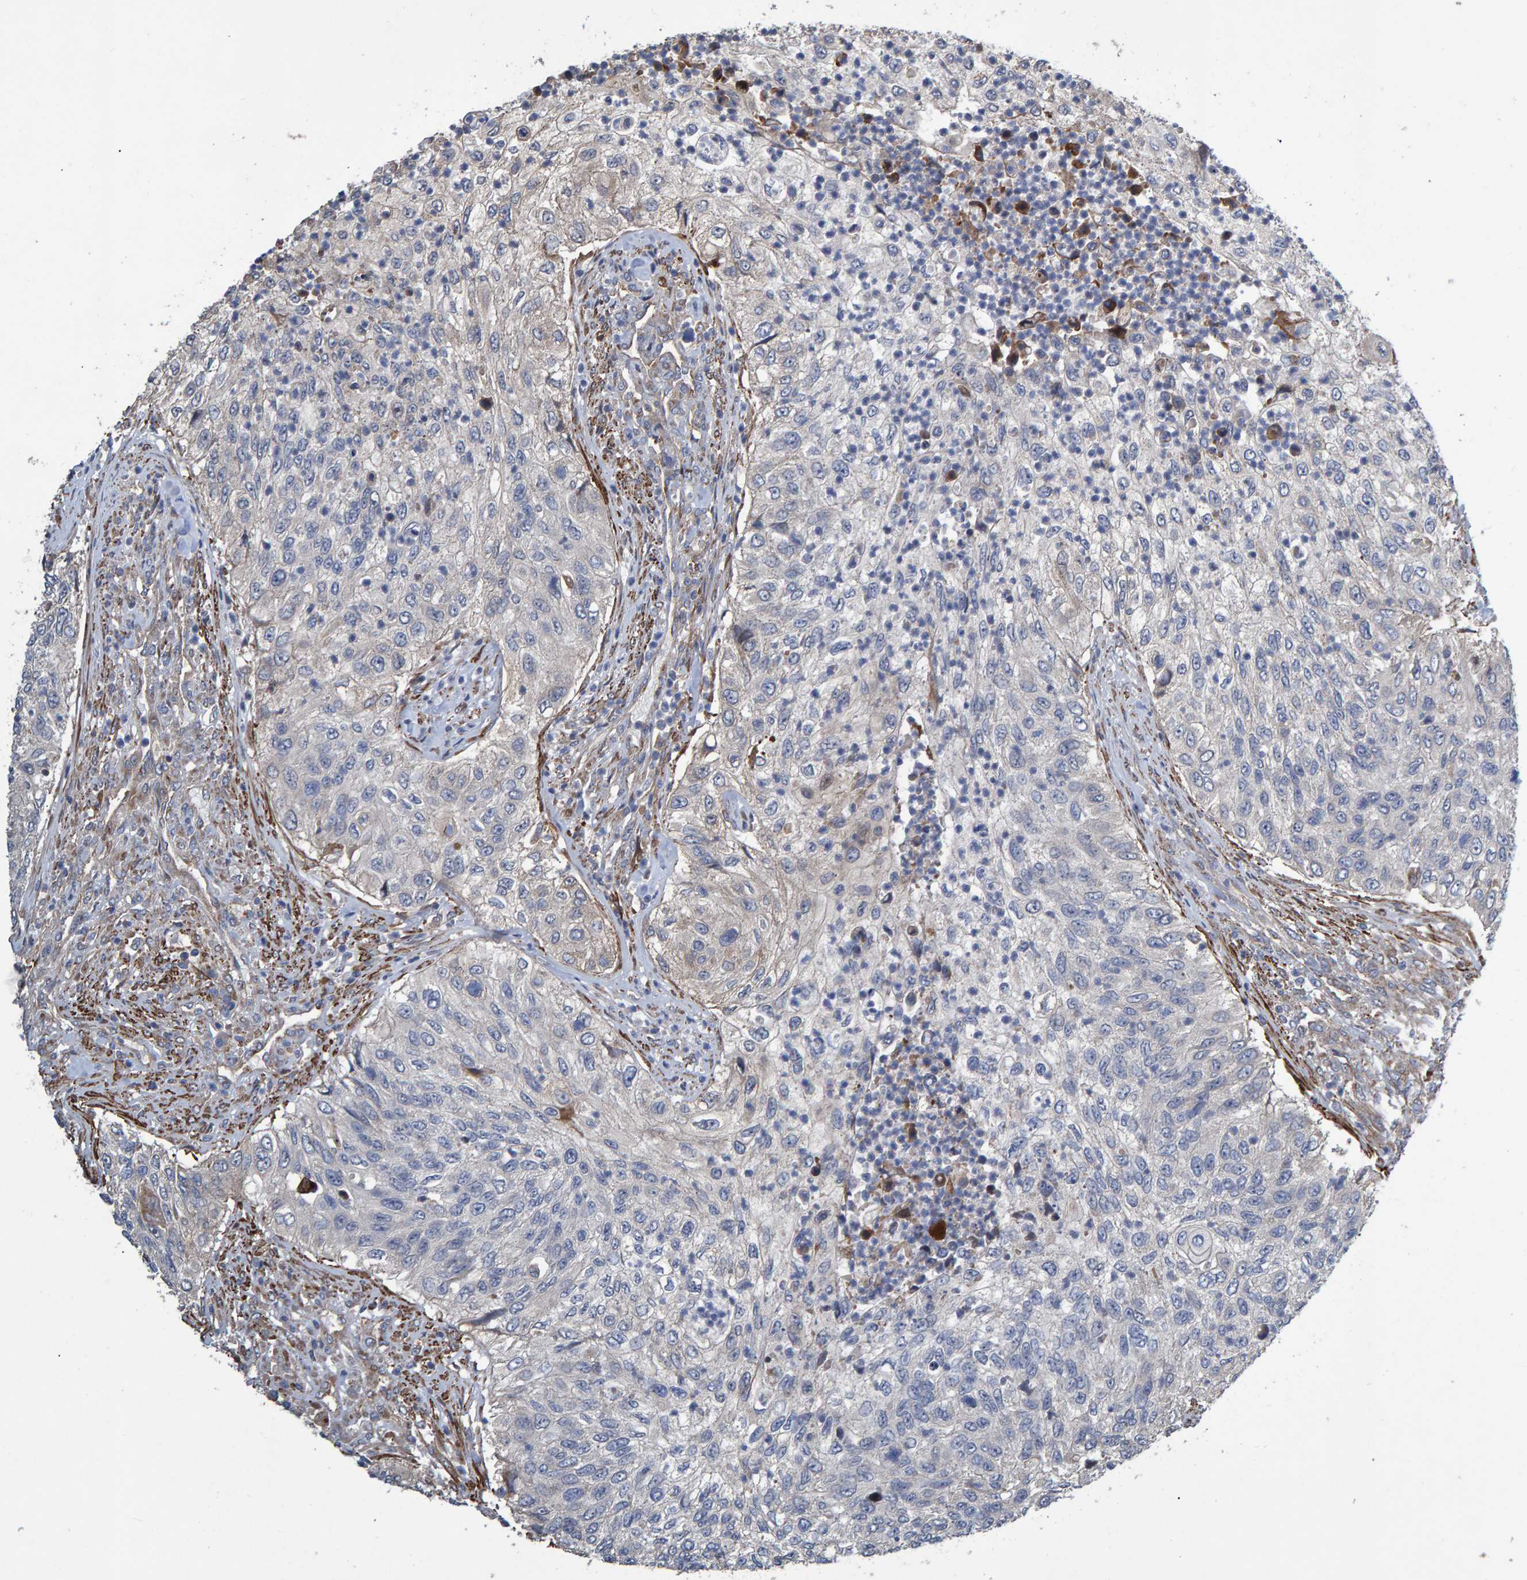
{"staining": {"intensity": "negative", "quantity": "none", "location": "none"}, "tissue": "urothelial cancer", "cell_type": "Tumor cells", "image_type": "cancer", "snomed": [{"axis": "morphology", "description": "Urothelial carcinoma, High grade"}, {"axis": "topography", "description": "Urinary bladder"}], "caption": "DAB (3,3'-diaminobenzidine) immunohistochemical staining of urothelial cancer reveals no significant positivity in tumor cells.", "gene": "SLIT2", "patient": {"sex": "female", "age": 60}}